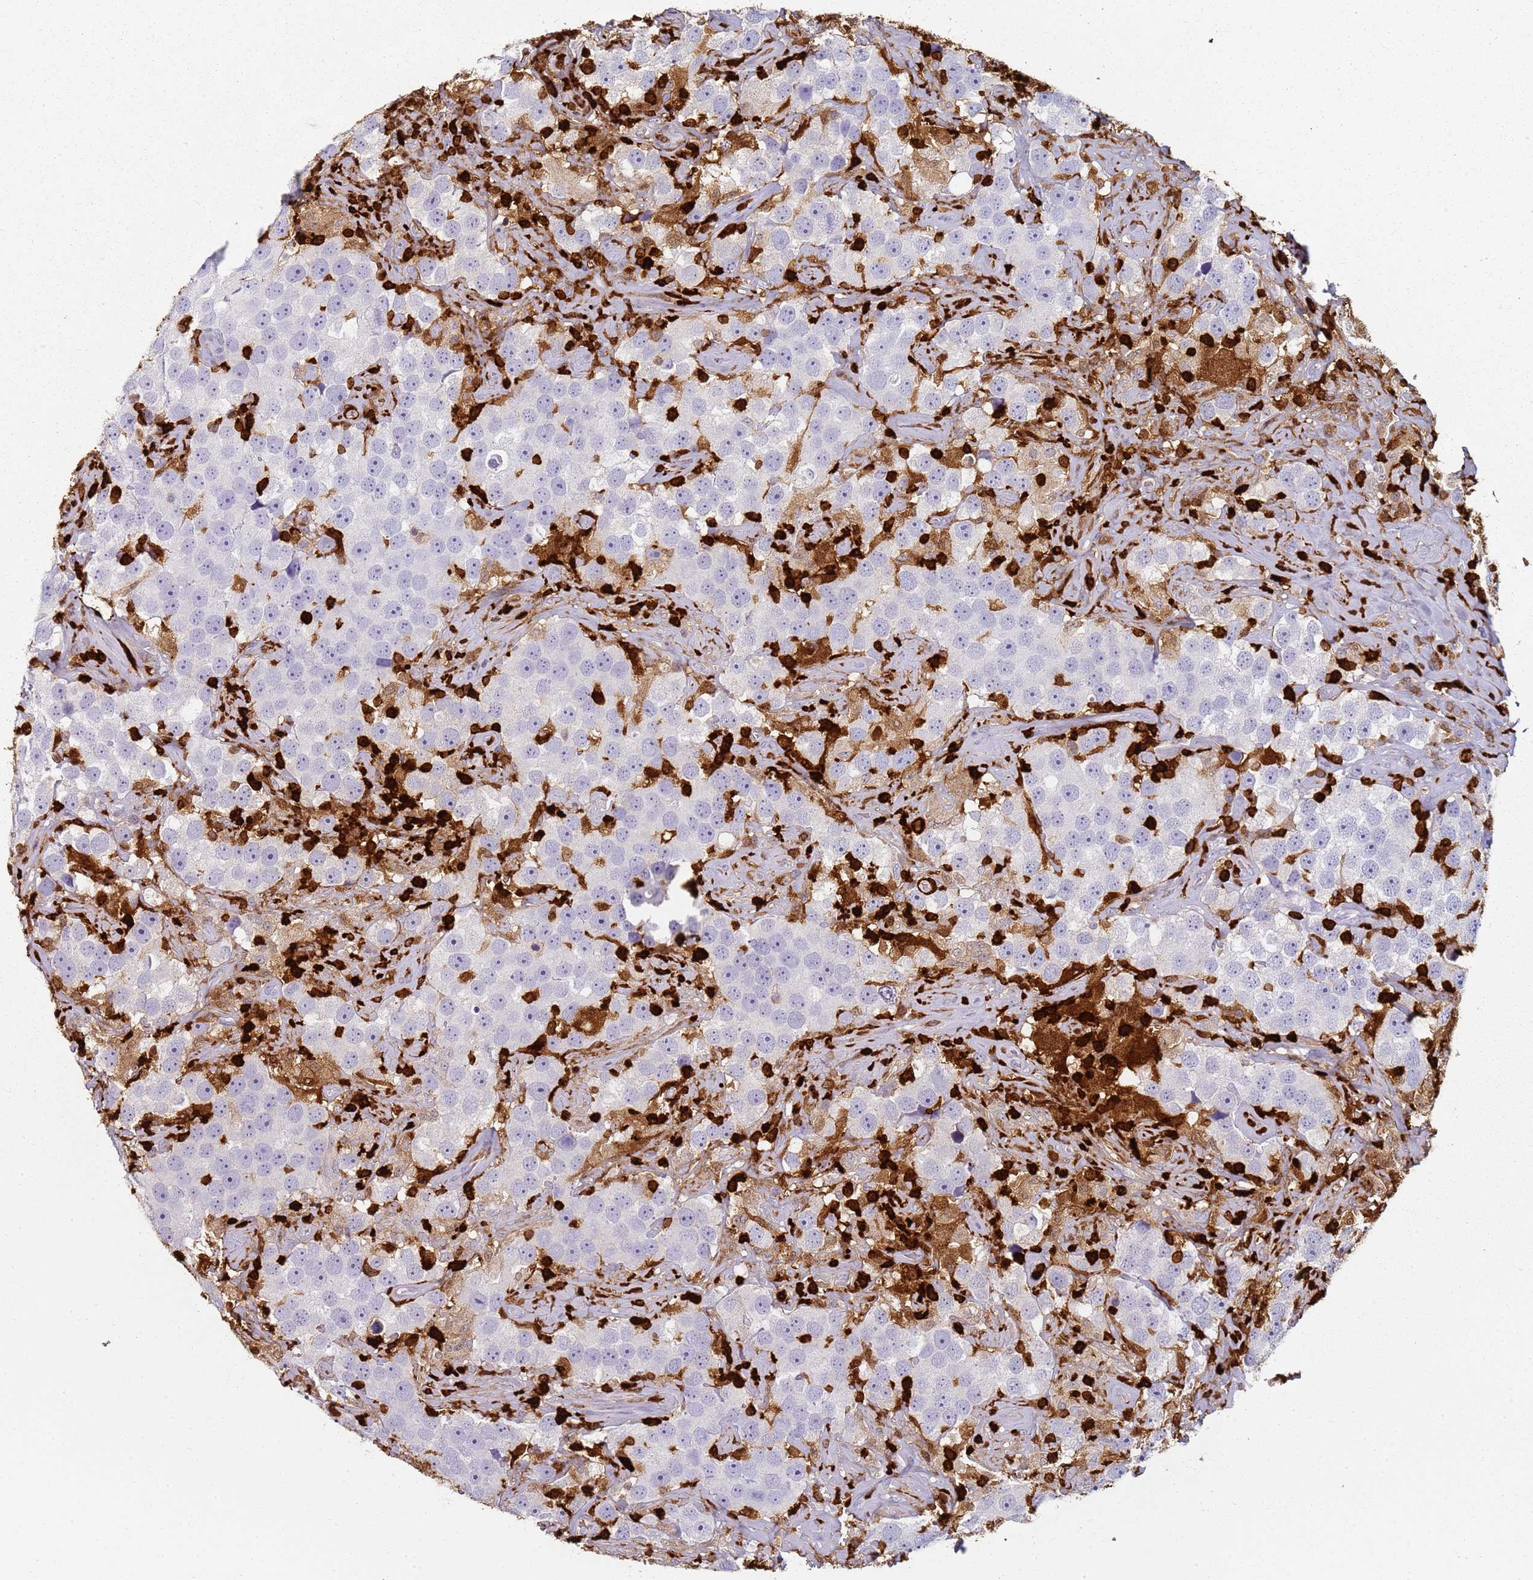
{"staining": {"intensity": "negative", "quantity": "none", "location": "none"}, "tissue": "testis cancer", "cell_type": "Tumor cells", "image_type": "cancer", "snomed": [{"axis": "morphology", "description": "Seminoma, NOS"}, {"axis": "topography", "description": "Testis"}], "caption": "Protein analysis of testis cancer (seminoma) exhibits no significant staining in tumor cells. Brightfield microscopy of IHC stained with DAB (brown) and hematoxylin (blue), captured at high magnification.", "gene": "S100A4", "patient": {"sex": "male", "age": 49}}